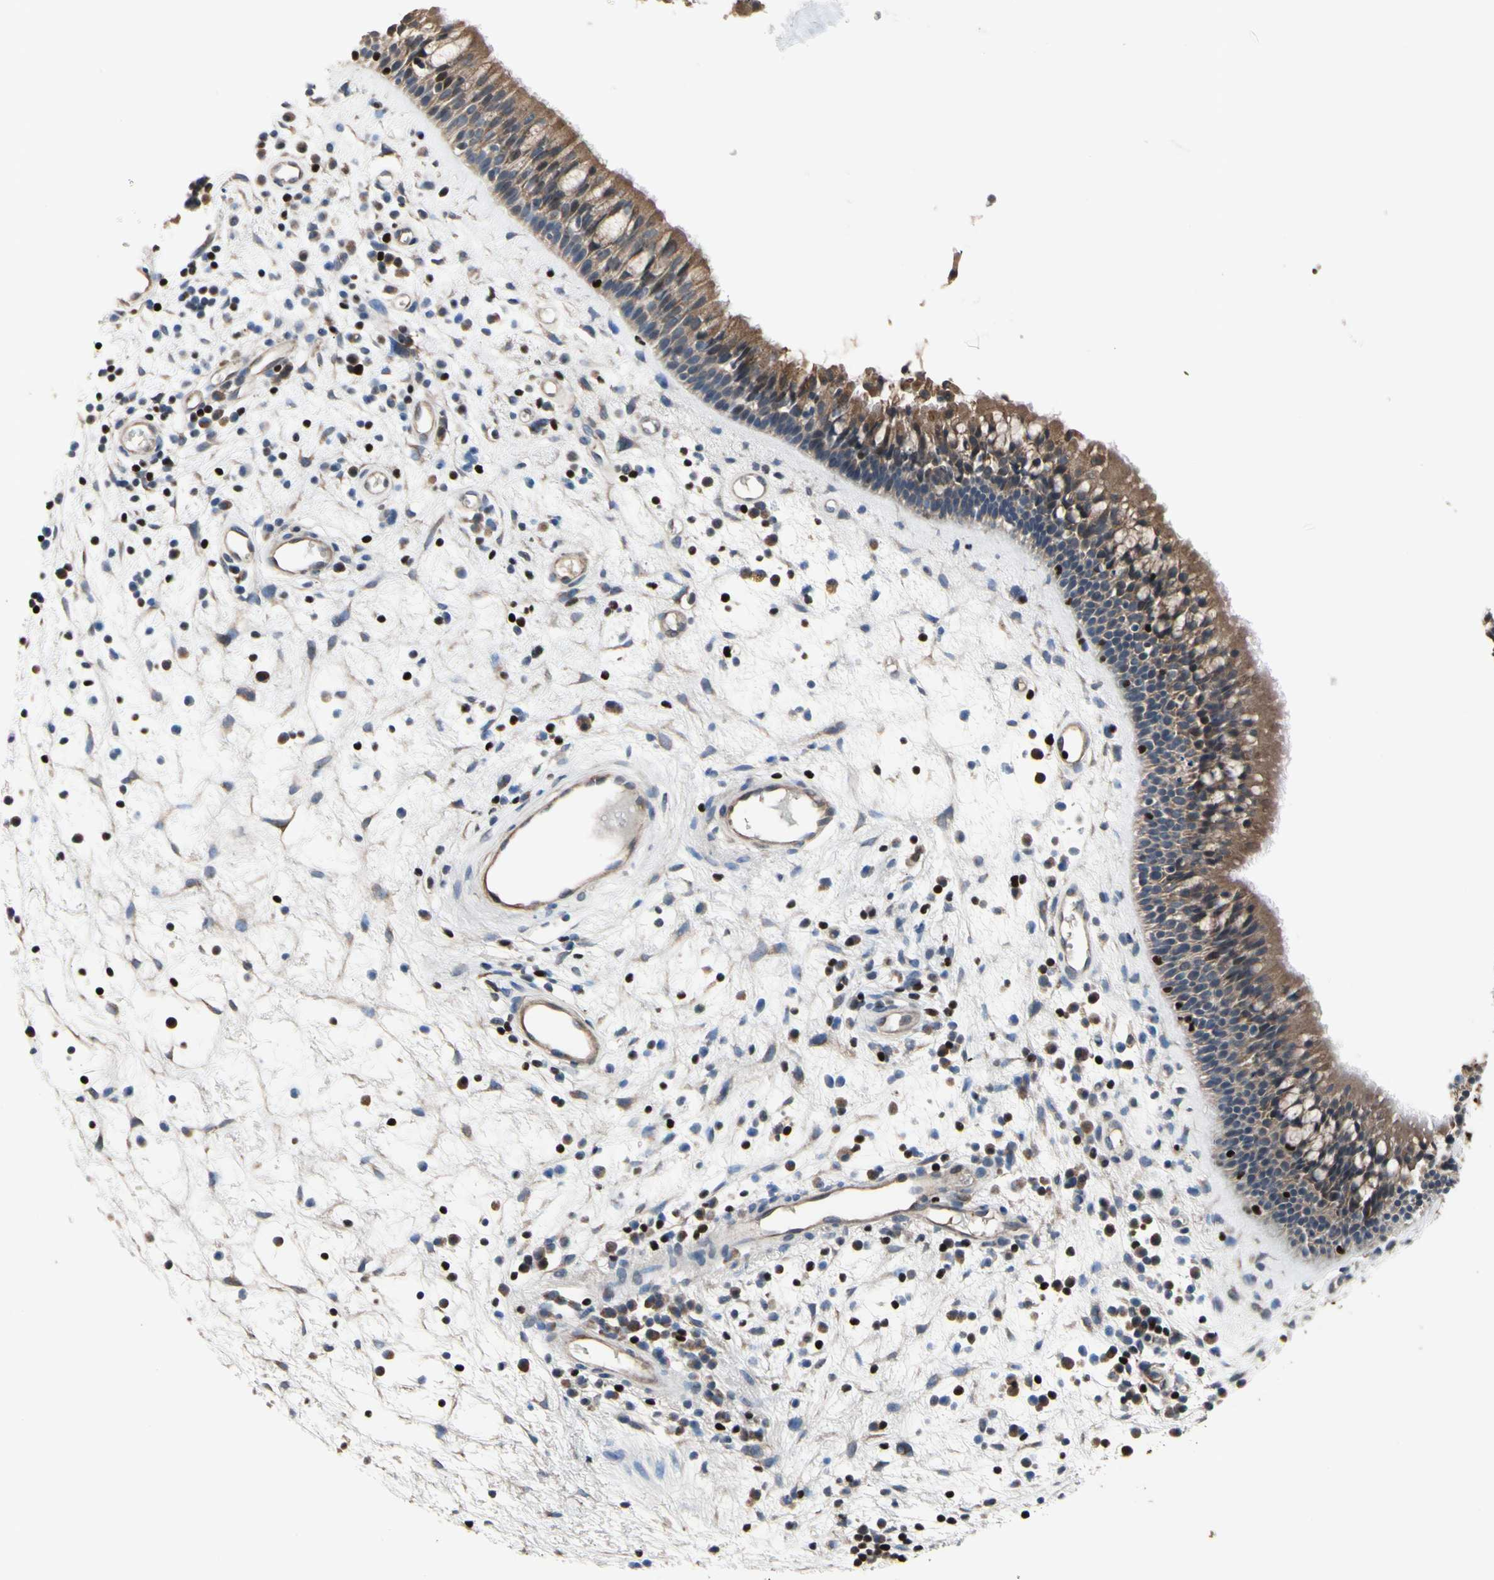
{"staining": {"intensity": "moderate", "quantity": ">75%", "location": "cytoplasmic/membranous,nuclear"}, "tissue": "nasopharynx", "cell_type": "Respiratory epithelial cells", "image_type": "normal", "snomed": [{"axis": "morphology", "description": "Normal tissue, NOS"}, {"axis": "morphology", "description": "Inflammation, NOS"}, {"axis": "topography", "description": "Nasopharynx"}], "caption": "An image of human nasopharynx stained for a protein displays moderate cytoplasmic/membranous,nuclear brown staining in respiratory epithelial cells. (Stains: DAB in brown, nuclei in blue, Microscopy: brightfield microscopy at high magnification).", "gene": "TBX21", "patient": {"sex": "male", "age": 48}}